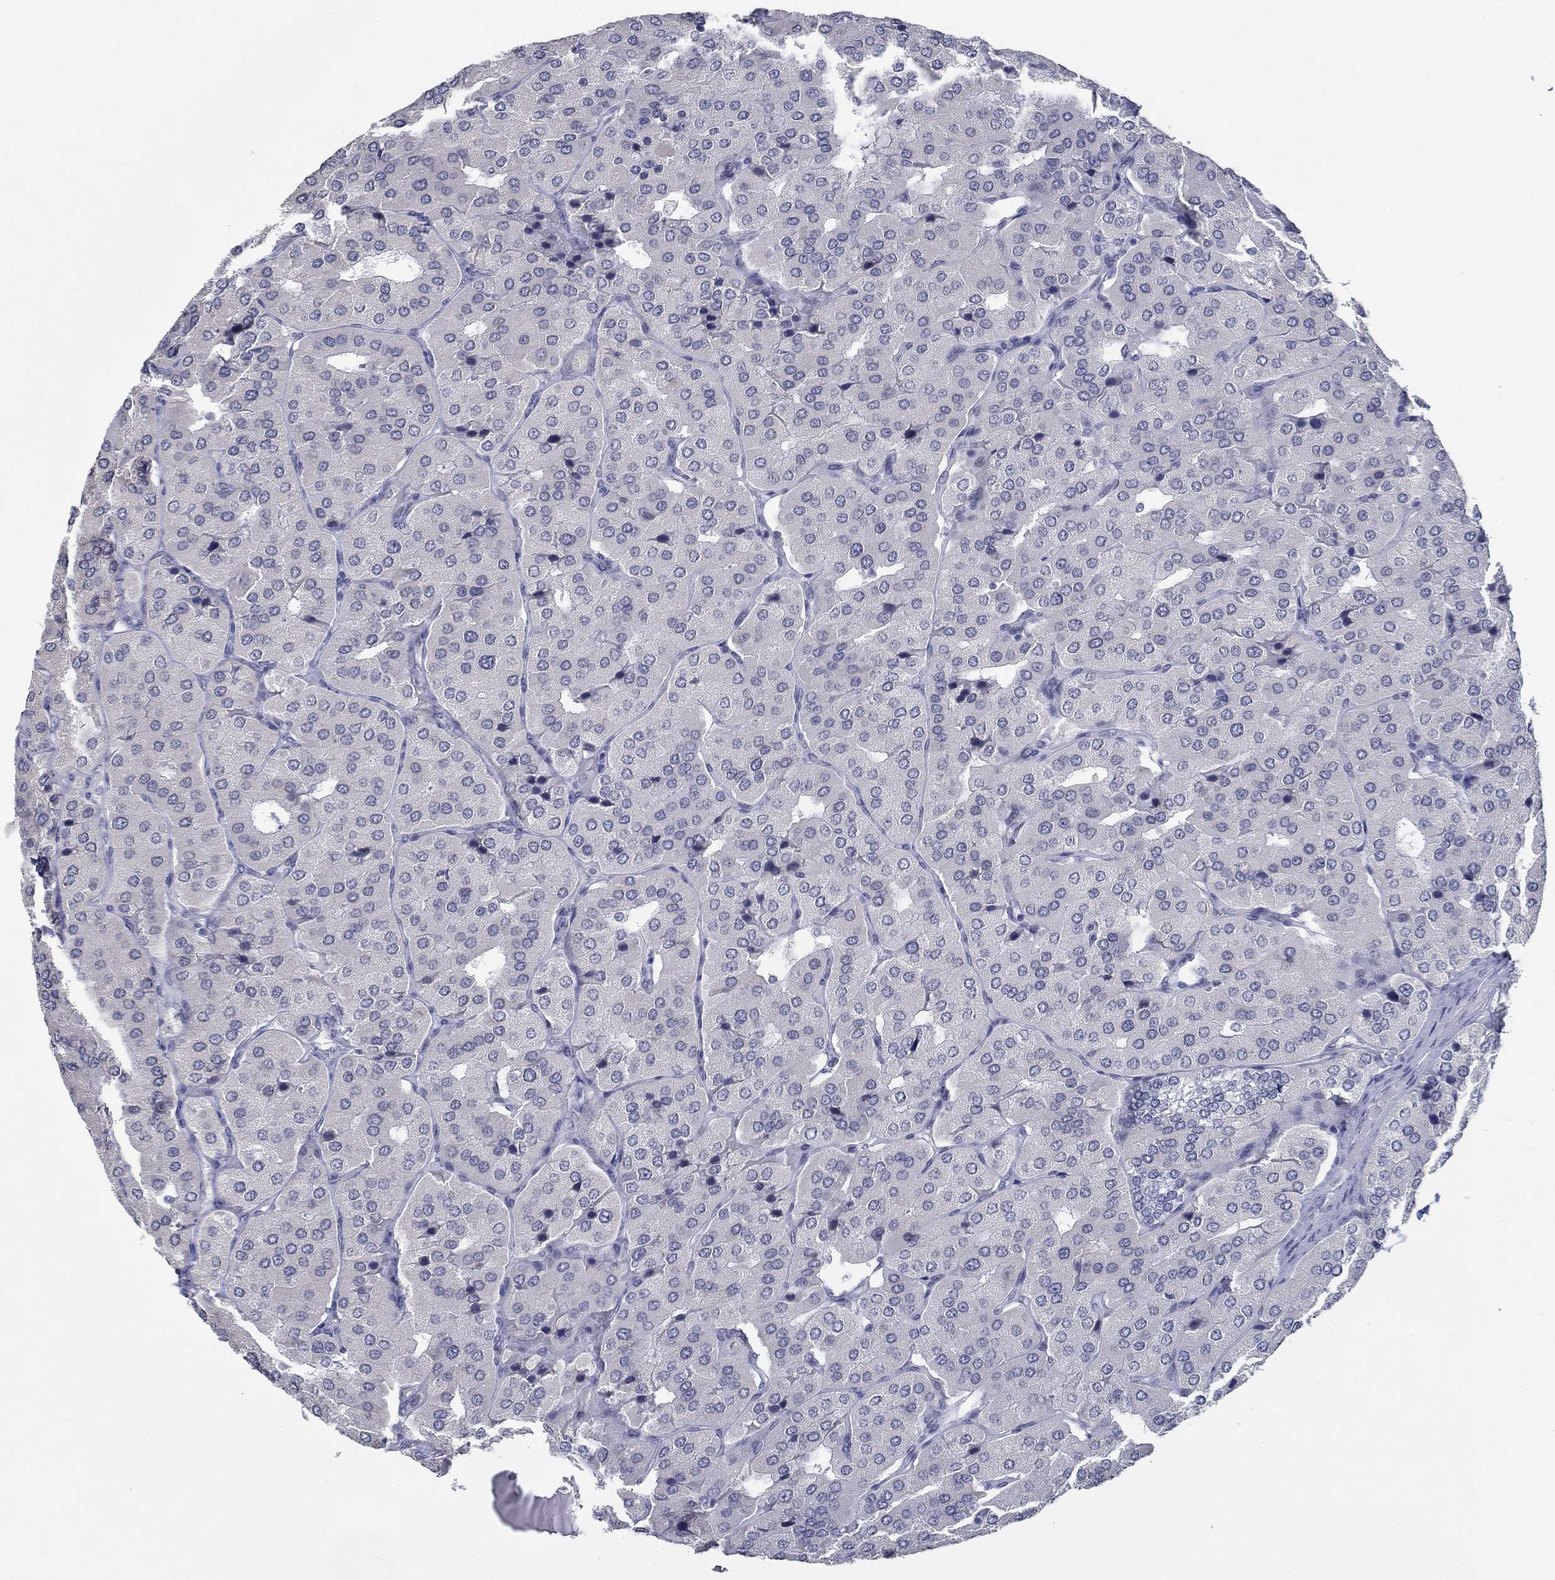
{"staining": {"intensity": "negative", "quantity": "none", "location": "none"}, "tissue": "parathyroid gland", "cell_type": "Glandular cells", "image_type": "normal", "snomed": [{"axis": "morphology", "description": "Normal tissue, NOS"}, {"axis": "morphology", "description": "Adenoma, NOS"}, {"axis": "topography", "description": "Parathyroid gland"}], "caption": "Immunohistochemical staining of benign human parathyroid gland demonstrates no significant expression in glandular cells. (DAB immunohistochemistry with hematoxylin counter stain).", "gene": "NUP155", "patient": {"sex": "female", "age": 86}}